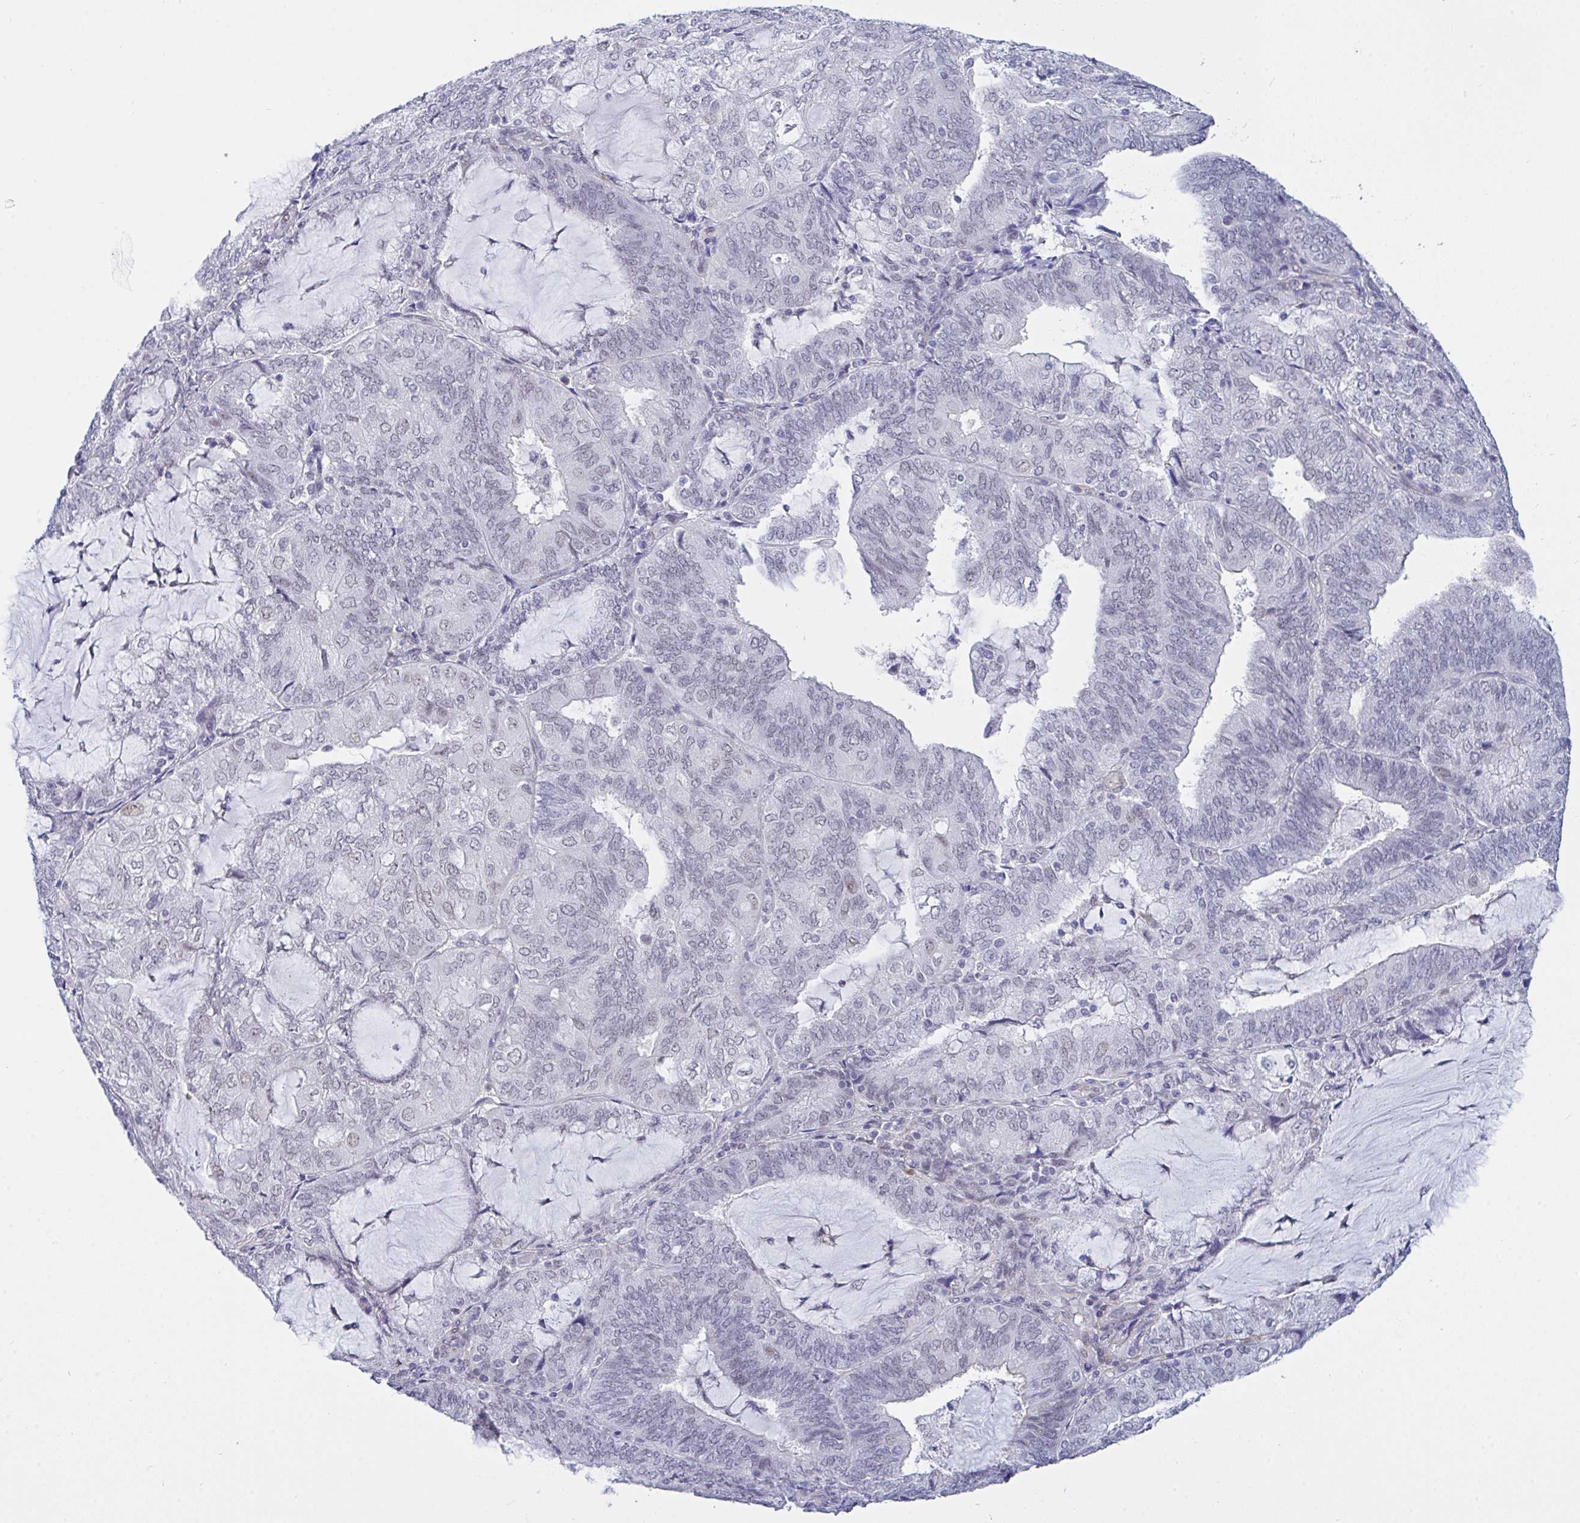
{"staining": {"intensity": "negative", "quantity": "none", "location": "none"}, "tissue": "endometrial cancer", "cell_type": "Tumor cells", "image_type": "cancer", "snomed": [{"axis": "morphology", "description": "Adenocarcinoma, NOS"}, {"axis": "topography", "description": "Endometrium"}], "caption": "A high-resolution micrograph shows immunohistochemistry staining of endometrial cancer (adenocarcinoma), which shows no significant expression in tumor cells.", "gene": "FBXL22", "patient": {"sex": "female", "age": 81}}